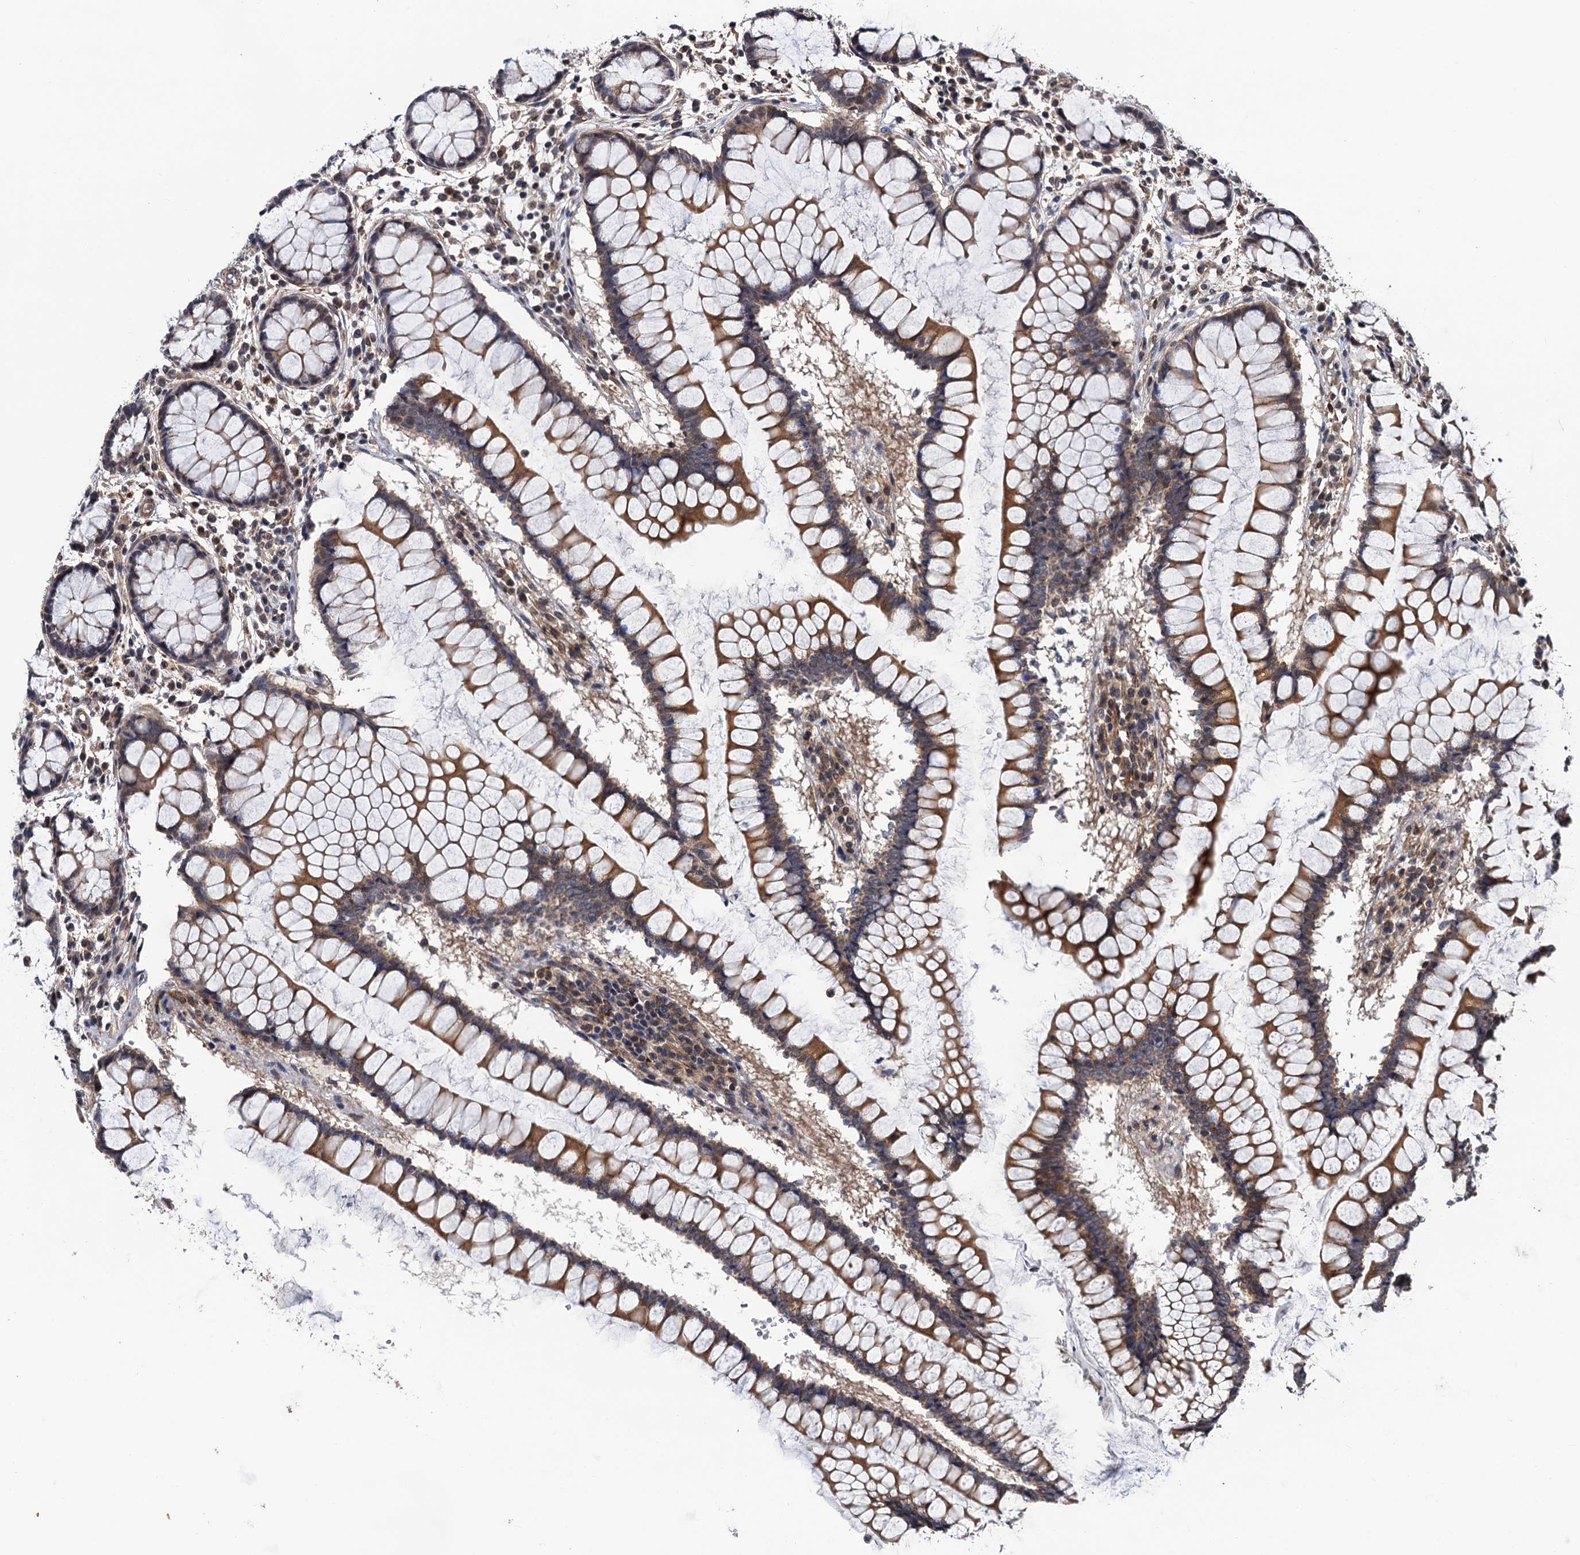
{"staining": {"intensity": "moderate", "quantity": ">75%", "location": "cytoplasmic/membranous"}, "tissue": "colon", "cell_type": "Glandular cells", "image_type": "normal", "snomed": [{"axis": "morphology", "description": "Normal tissue, NOS"}, {"axis": "morphology", "description": "Adenocarcinoma, NOS"}, {"axis": "topography", "description": "Colon"}], "caption": "This is an image of immunohistochemistry staining of benign colon, which shows moderate expression in the cytoplasmic/membranous of glandular cells.", "gene": "FSIP1", "patient": {"sex": "female", "age": 55}}